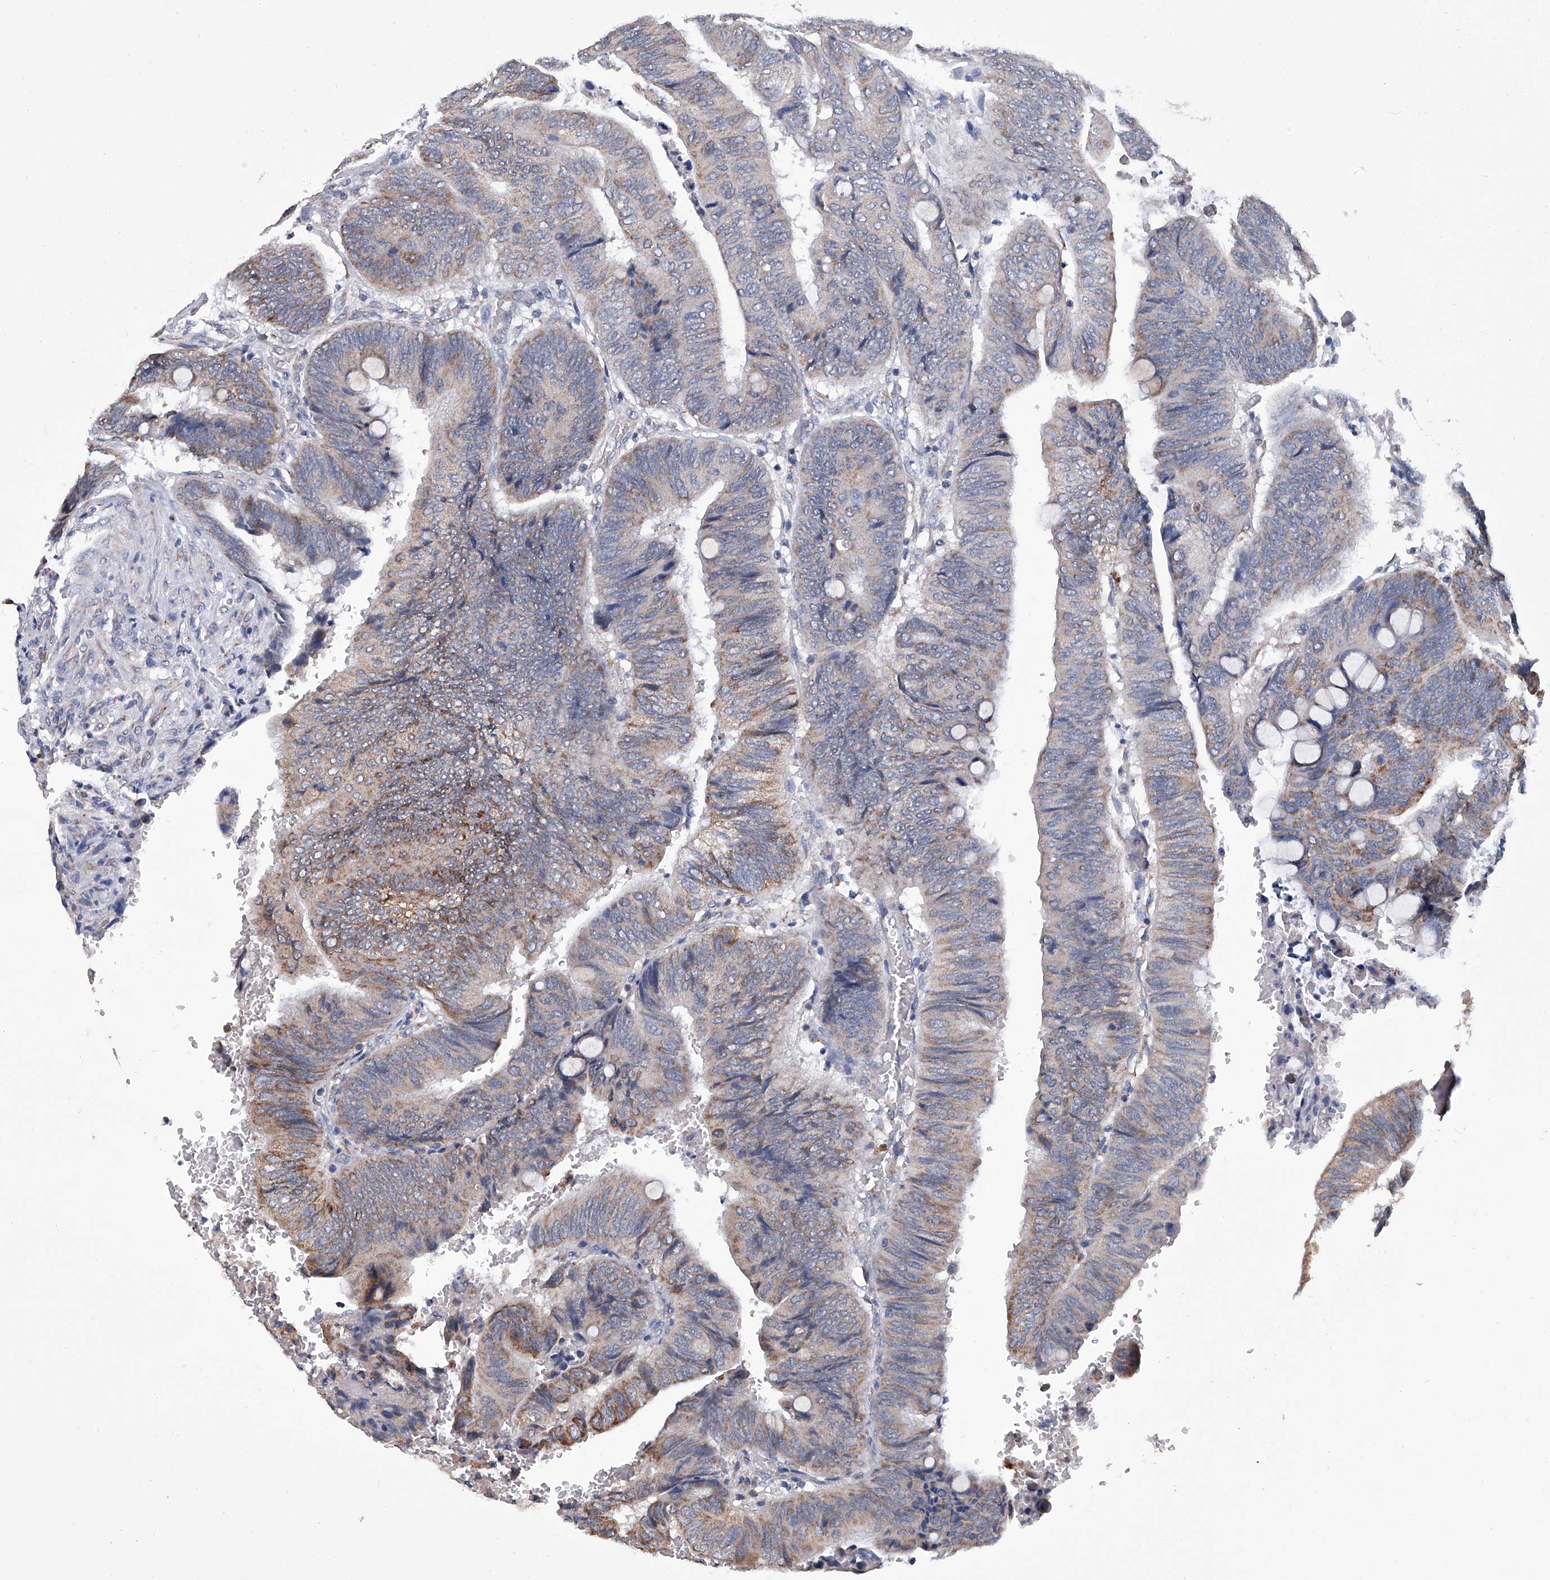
{"staining": {"intensity": "moderate", "quantity": "<25%", "location": "cytoplasmic/membranous"}, "tissue": "colorectal cancer", "cell_type": "Tumor cells", "image_type": "cancer", "snomed": [{"axis": "morphology", "description": "Normal tissue, NOS"}, {"axis": "morphology", "description": "Adenocarcinoma, NOS"}, {"axis": "topography", "description": "Rectum"}, {"axis": "topography", "description": "Peripheral nerve tissue"}], "caption": "Adenocarcinoma (colorectal) stained for a protein reveals moderate cytoplasmic/membranous positivity in tumor cells.", "gene": "OAT", "patient": {"sex": "male", "age": 92}}